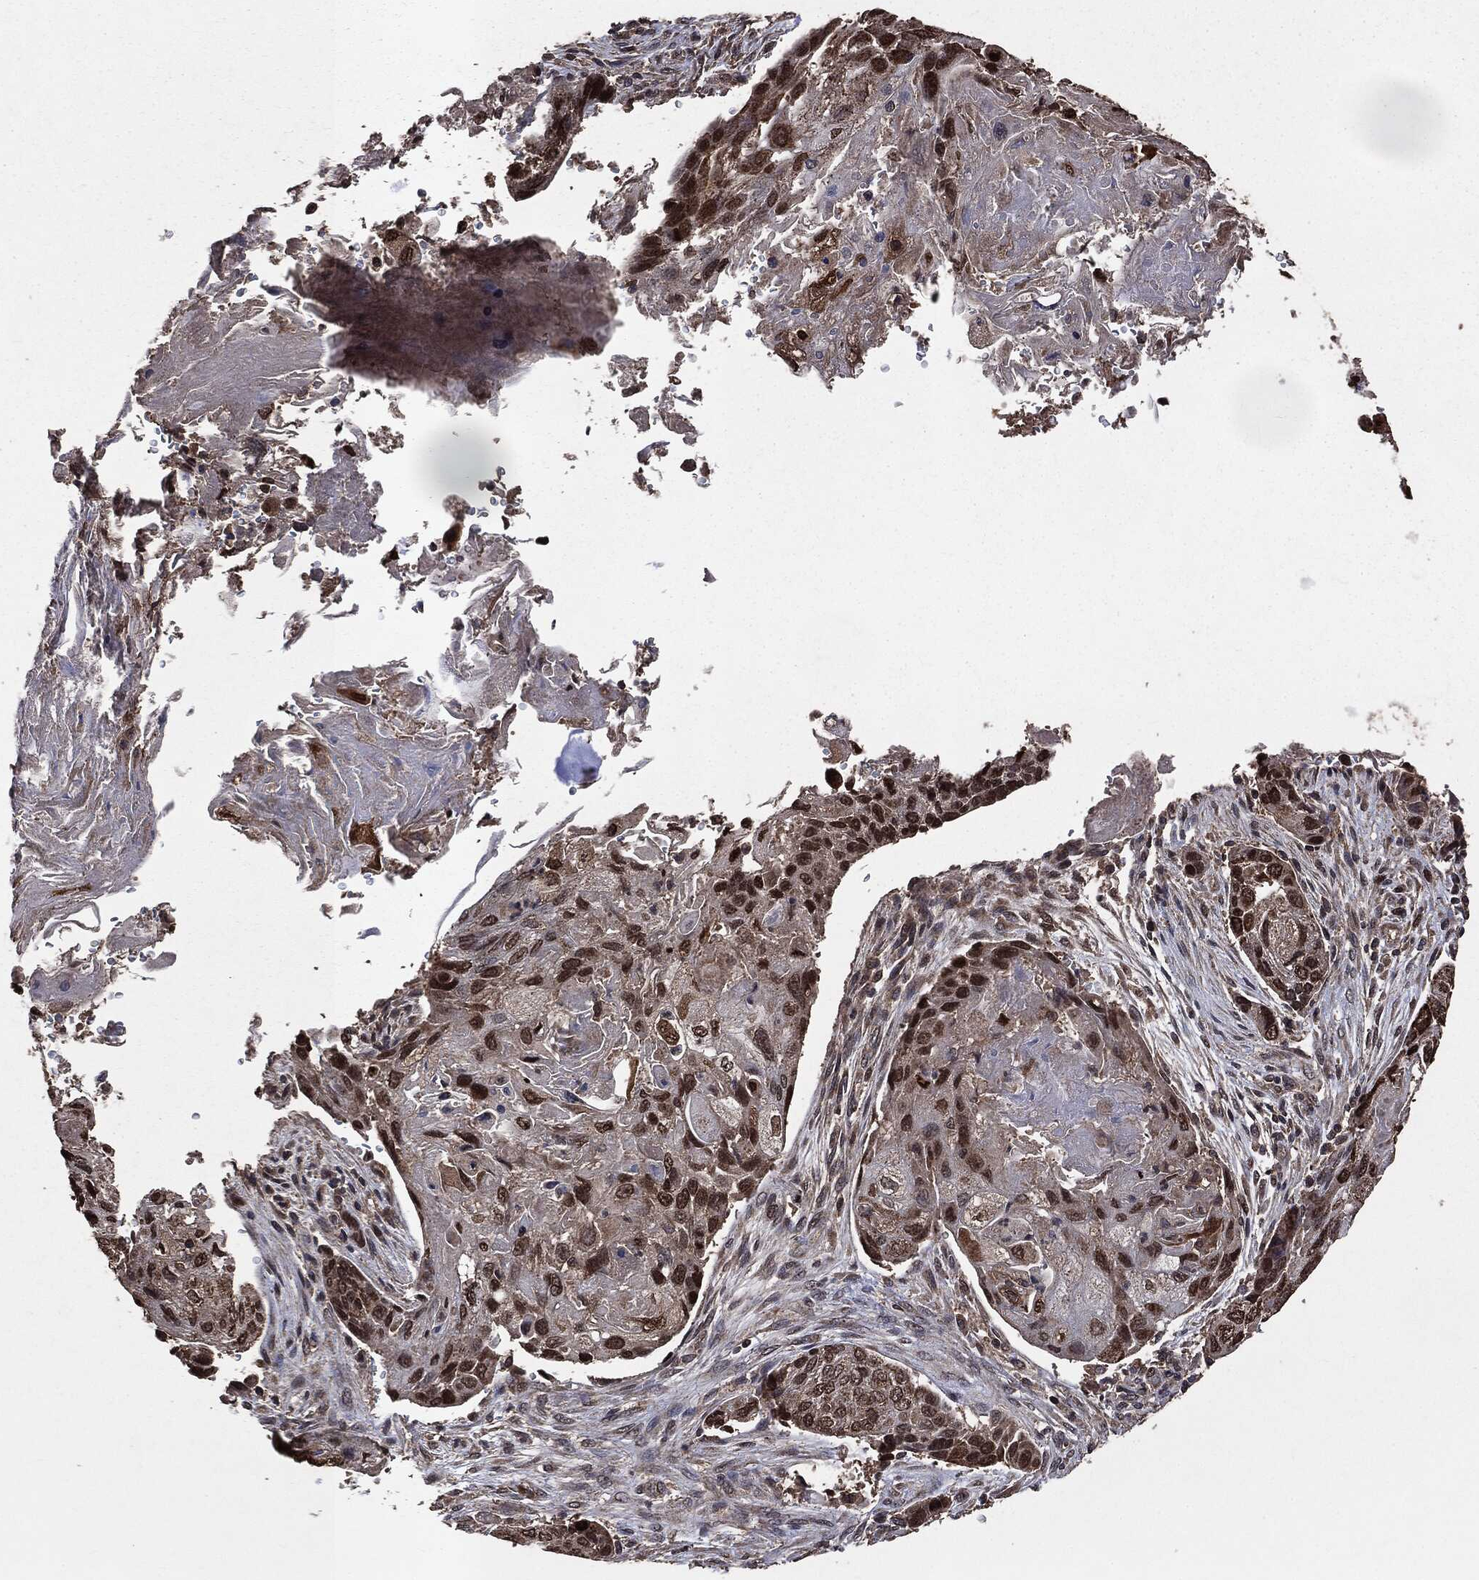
{"staining": {"intensity": "strong", "quantity": ">75%", "location": "cytoplasmic/membranous,nuclear"}, "tissue": "lung cancer", "cell_type": "Tumor cells", "image_type": "cancer", "snomed": [{"axis": "morphology", "description": "Normal tissue, NOS"}, {"axis": "morphology", "description": "Squamous cell carcinoma, NOS"}, {"axis": "topography", "description": "Bronchus"}, {"axis": "topography", "description": "Lung"}], "caption": "Strong cytoplasmic/membranous and nuclear protein expression is present in about >75% of tumor cells in lung cancer (squamous cell carcinoma).", "gene": "PPP6R2", "patient": {"sex": "male", "age": 69}}